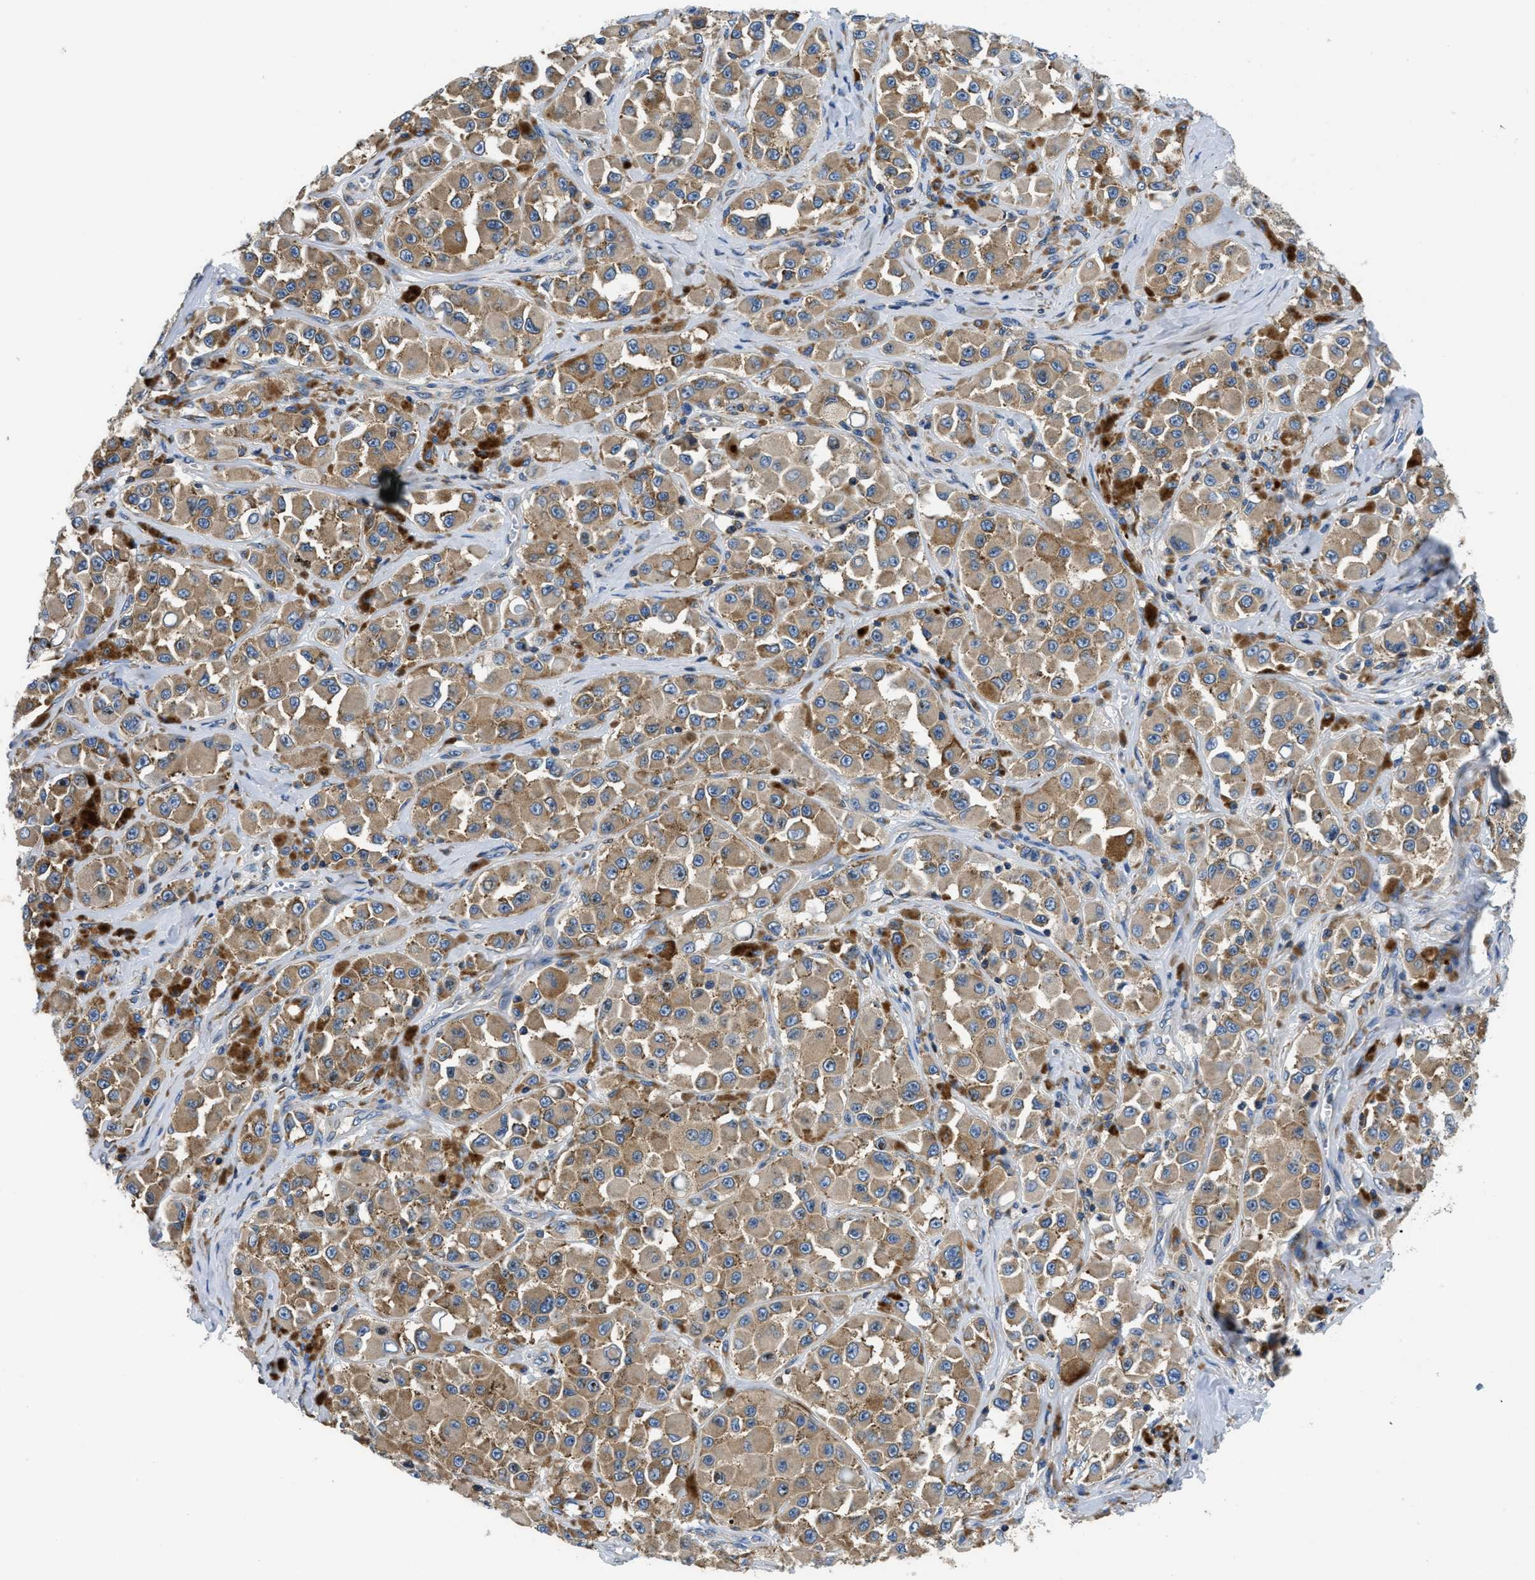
{"staining": {"intensity": "moderate", "quantity": ">75%", "location": "cytoplasmic/membranous"}, "tissue": "melanoma", "cell_type": "Tumor cells", "image_type": "cancer", "snomed": [{"axis": "morphology", "description": "Malignant melanoma, NOS"}, {"axis": "topography", "description": "Skin"}], "caption": "Protein analysis of malignant melanoma tissue demonstrates moderate cytoplasmic/membranous staining in about >75% of tumor cells. Nuclei are stained in blue.", "gene": "ABCF1", "patient": {"sex": "male", "age": 84}}